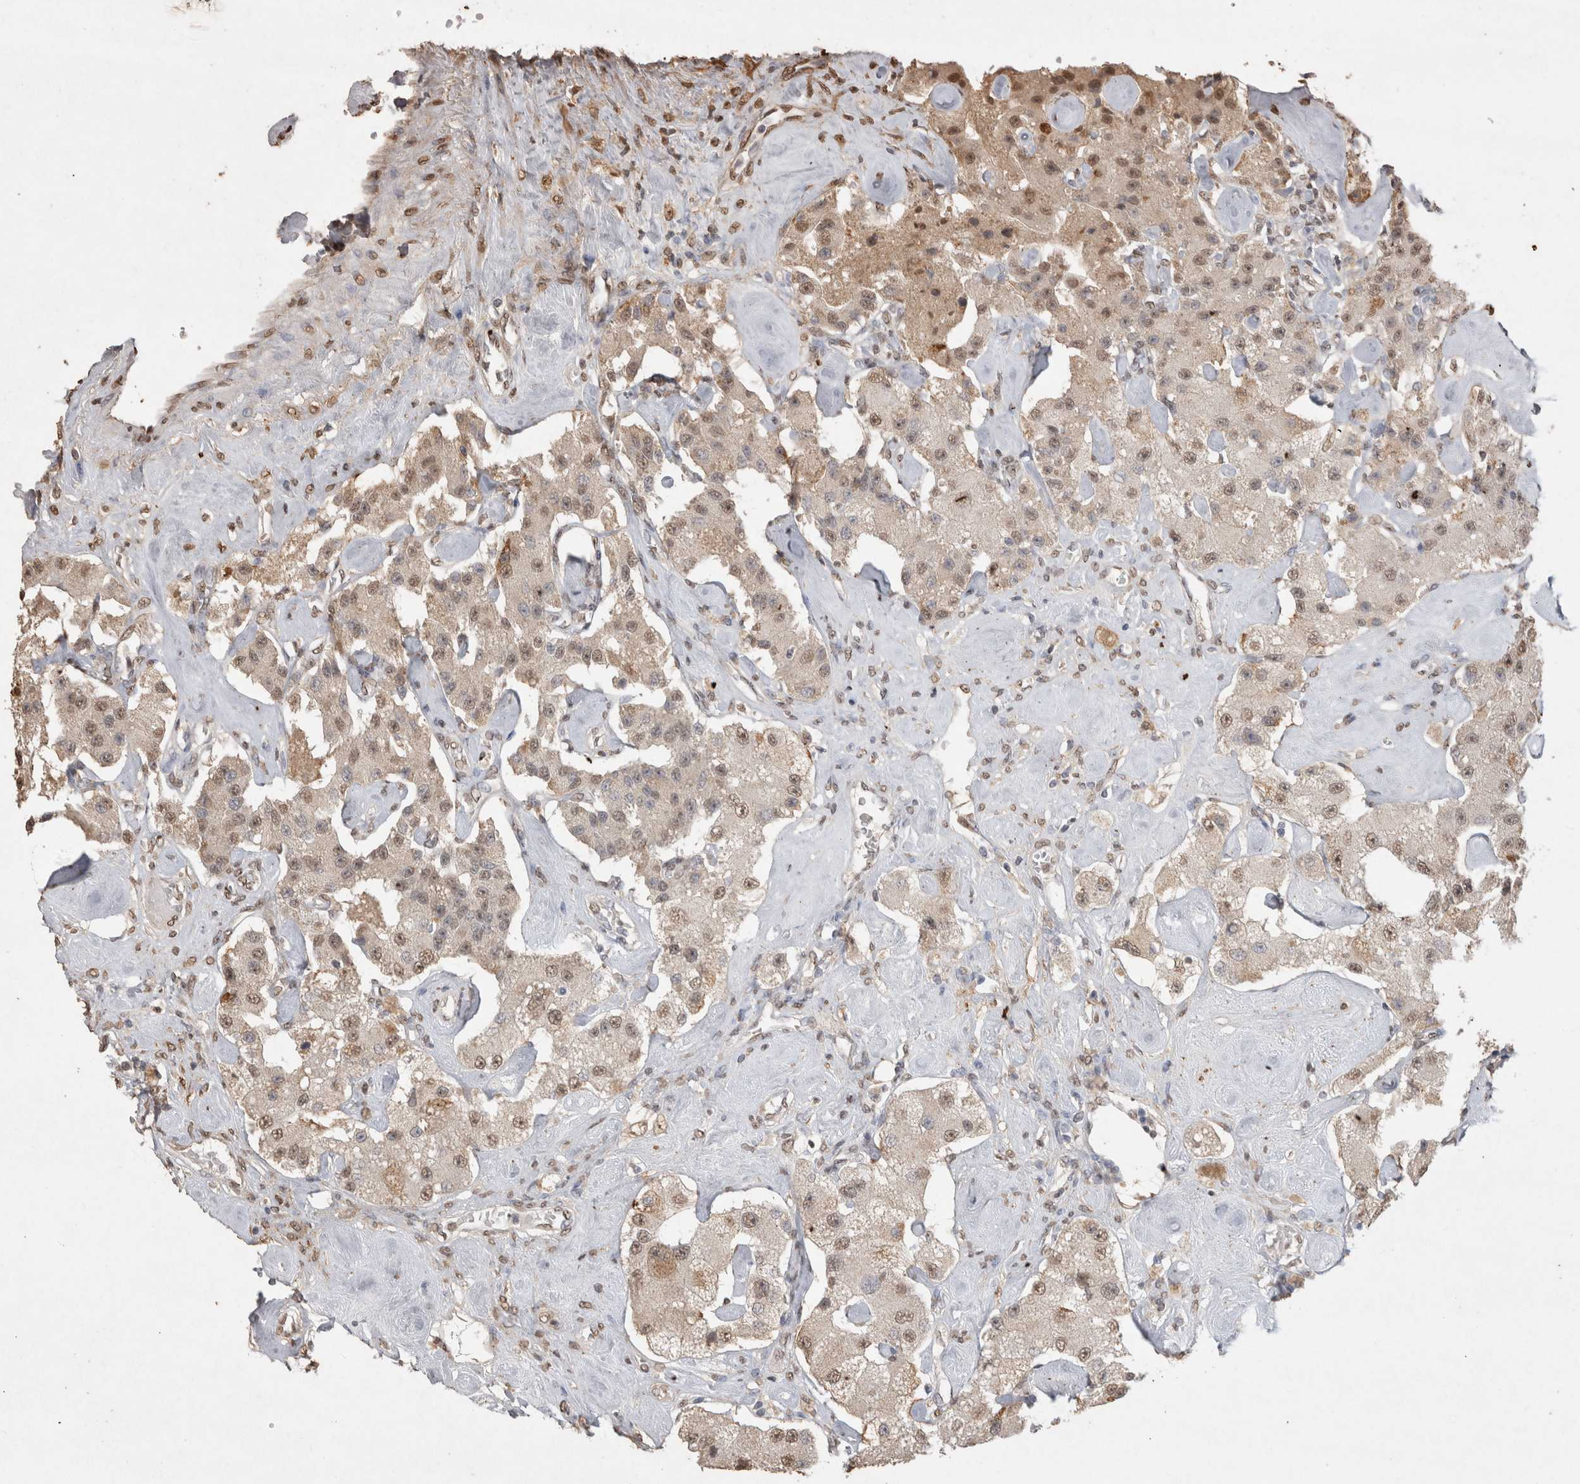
{"staining": {"intensity": "weak", "quantity": "<25%", "location": "nuclear"}, "tissue": "carcinoid", "cell_type": "Tumor cells", "image_type": "cancer", "snomed": [{"axis": "morphology", "description": "Carcinoid, malignant, NOS"}, {"axis": "topography", "description": "Pancreas"}], "caption": "The IHC photomicrograph has no significant staining in tumor cells of malignant carcinoid tissue.", "gene": "MLX", "patient": {"sex": "male", "age": 41}}